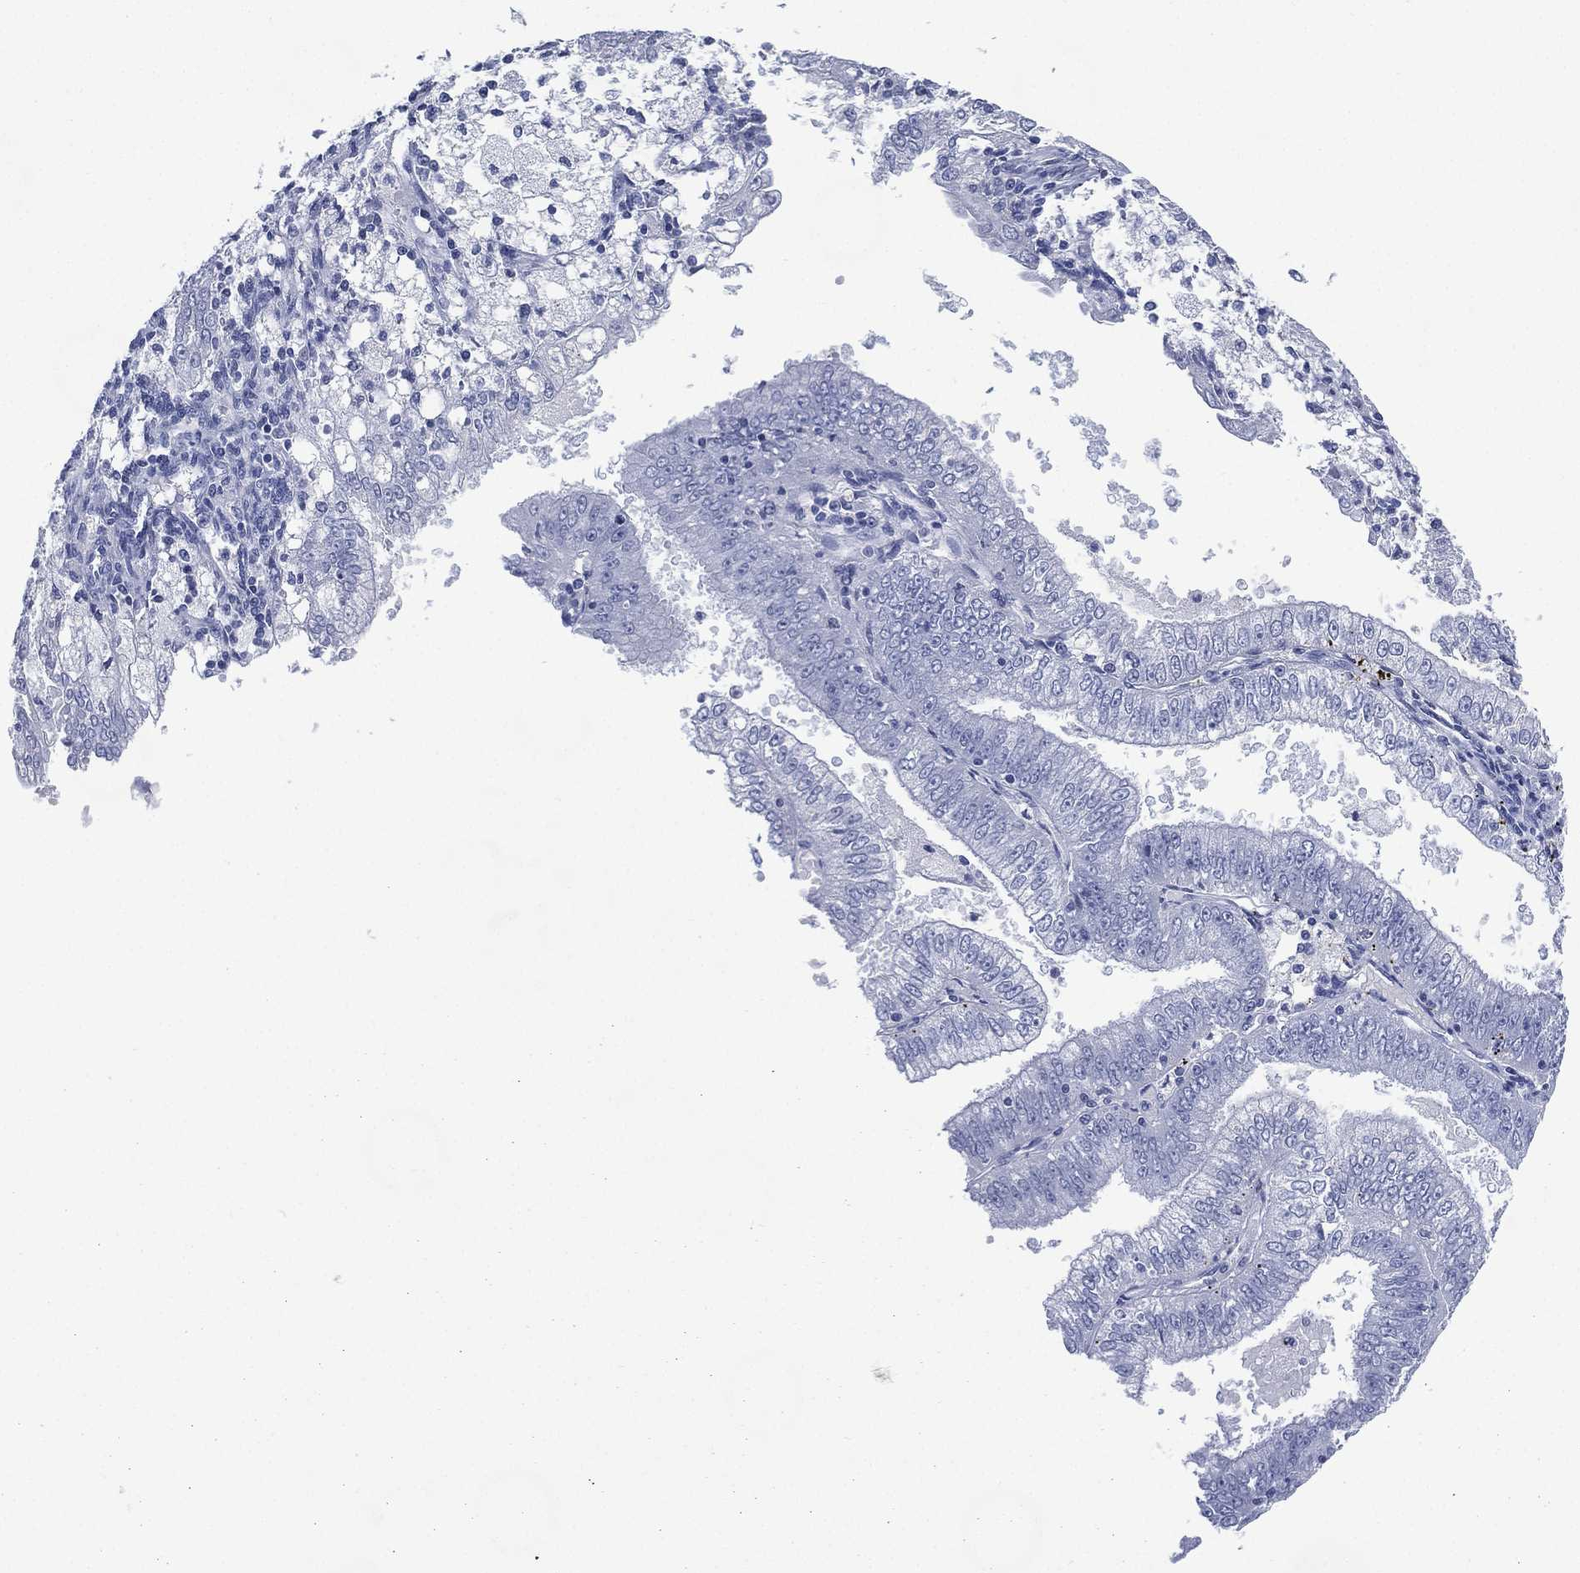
{"staining": {"intensity": "negative", "quantity": "none", "location": "none"}, "tissue": "endometrial cancer", "cell_type": "Tumor cells", "image_type": "cancer", "snomed": [{"axis": "morphology", "description": "Adenocarcinoma, NOS"}, {"axis": "topography", "description": "Endometrium"}], "caption": "A high-resolution micrograph shows IHC staining of endometrial cancer, which demonstrates no significant staining in tumor cells. The staining is performed using DAB (3,3'-diaminobenzidine) brown chromogen with nuclei counter-stained in using hematoxylin.", "gene": "TMEM247", "patient": {"sex": "female", "age": 66}}